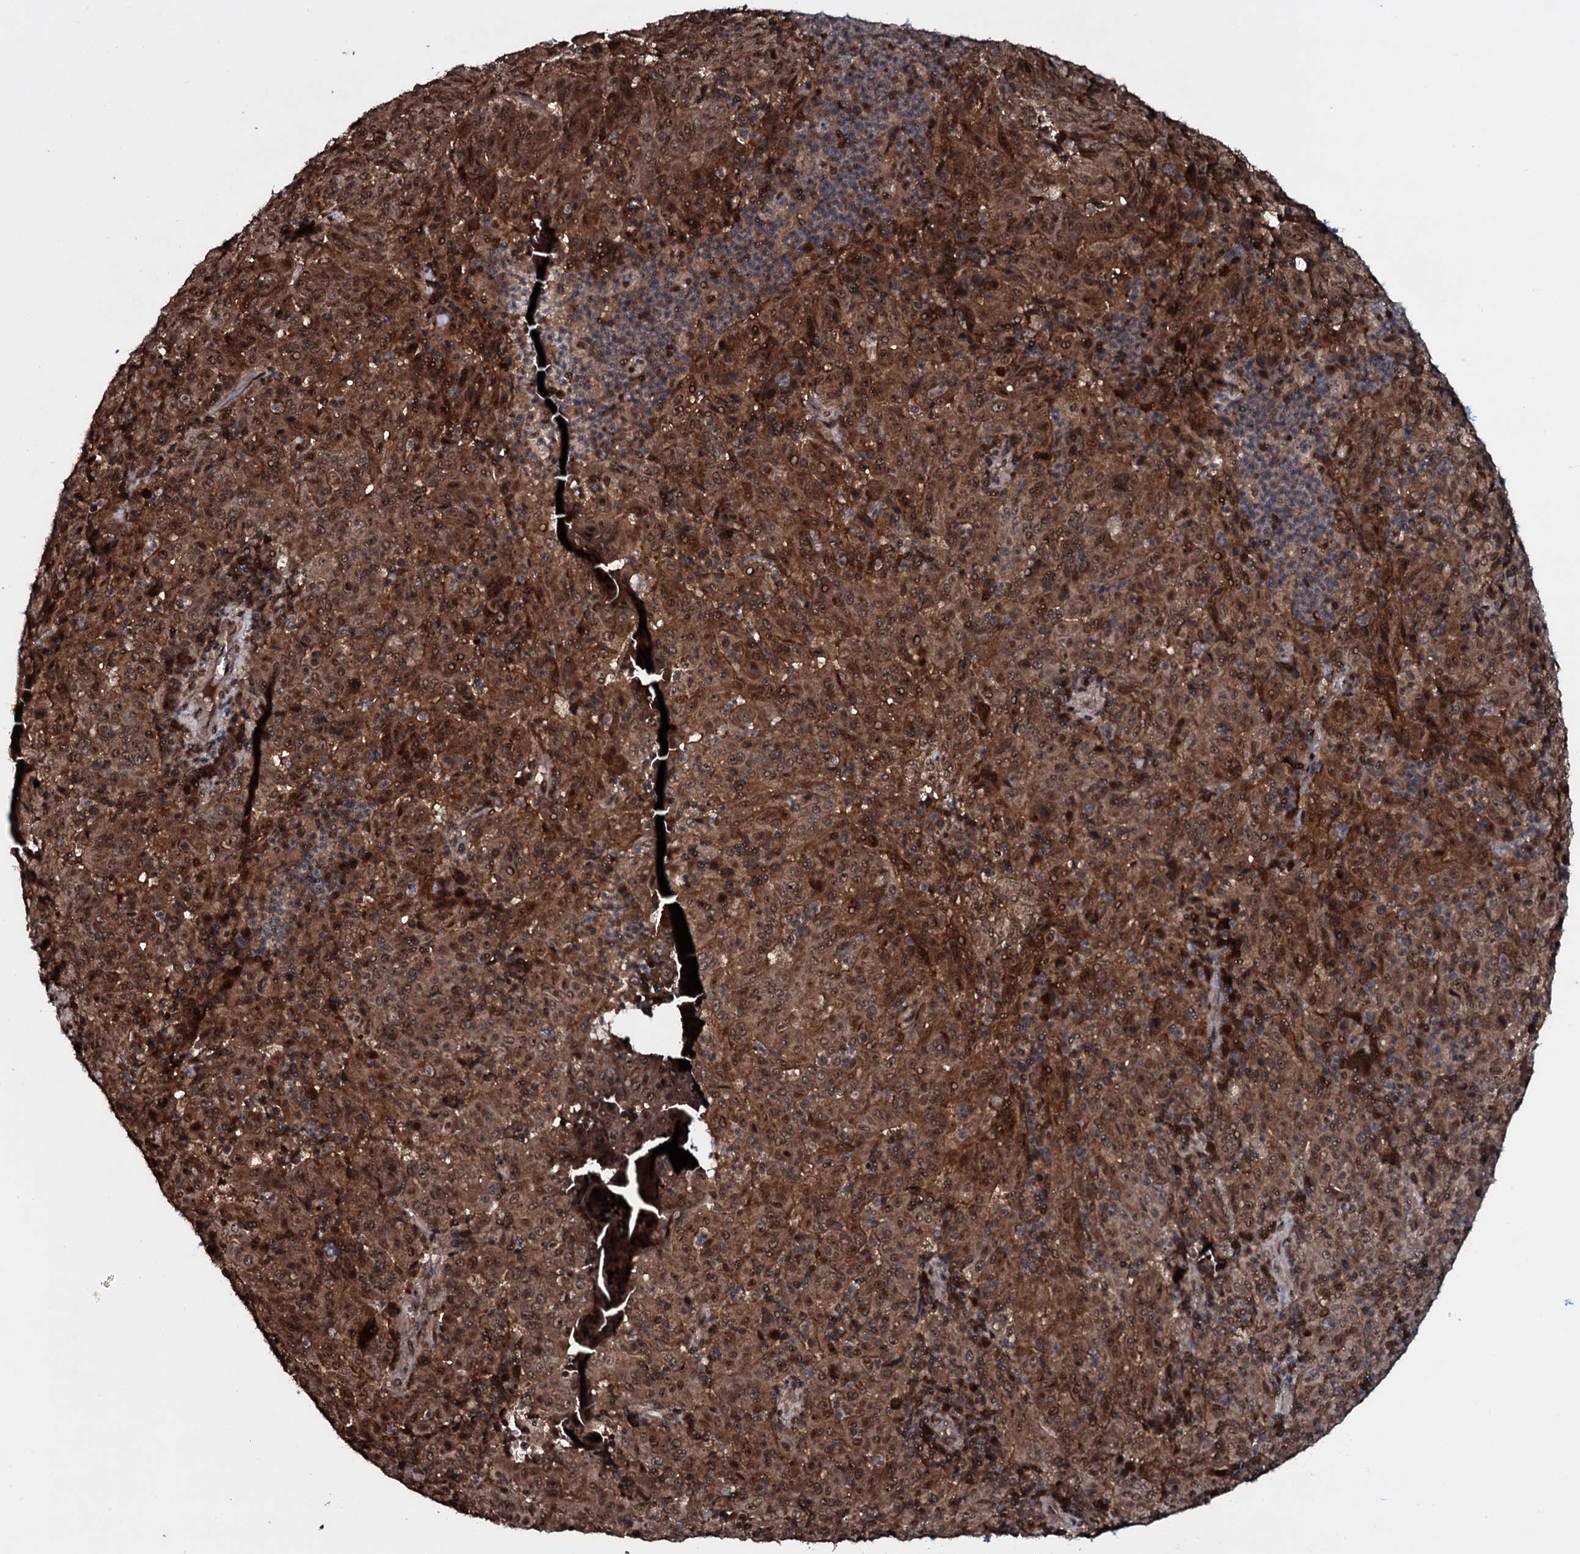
{"staining": {"intensity": "moderate", "quantity": ">75%", "location": "cytoplasmic/membranous,nuclear"}, "tissue": "pancreatic cancer", "cell_type": "Tumor cells", "image_type": "cancer", "snomed": [{"axis": "morphology", "description": "Adenocarcinoma, NOS"}, {"axis": "topography", "description": "Pancreas"}], "caption": "DAB (3,3'-diaminobenzidine) immunohistochemical staining of adenocarcinoma (pancreatic) reveals moderate cytoplasmic/membranous and nuclear protein staining in approximately >75% of tumor cells. (brown staining indicates protein expression, while blue staining denotes nuclei).", "gene": "HDDC3", "patient": {"sex": "male", "age": 63}}